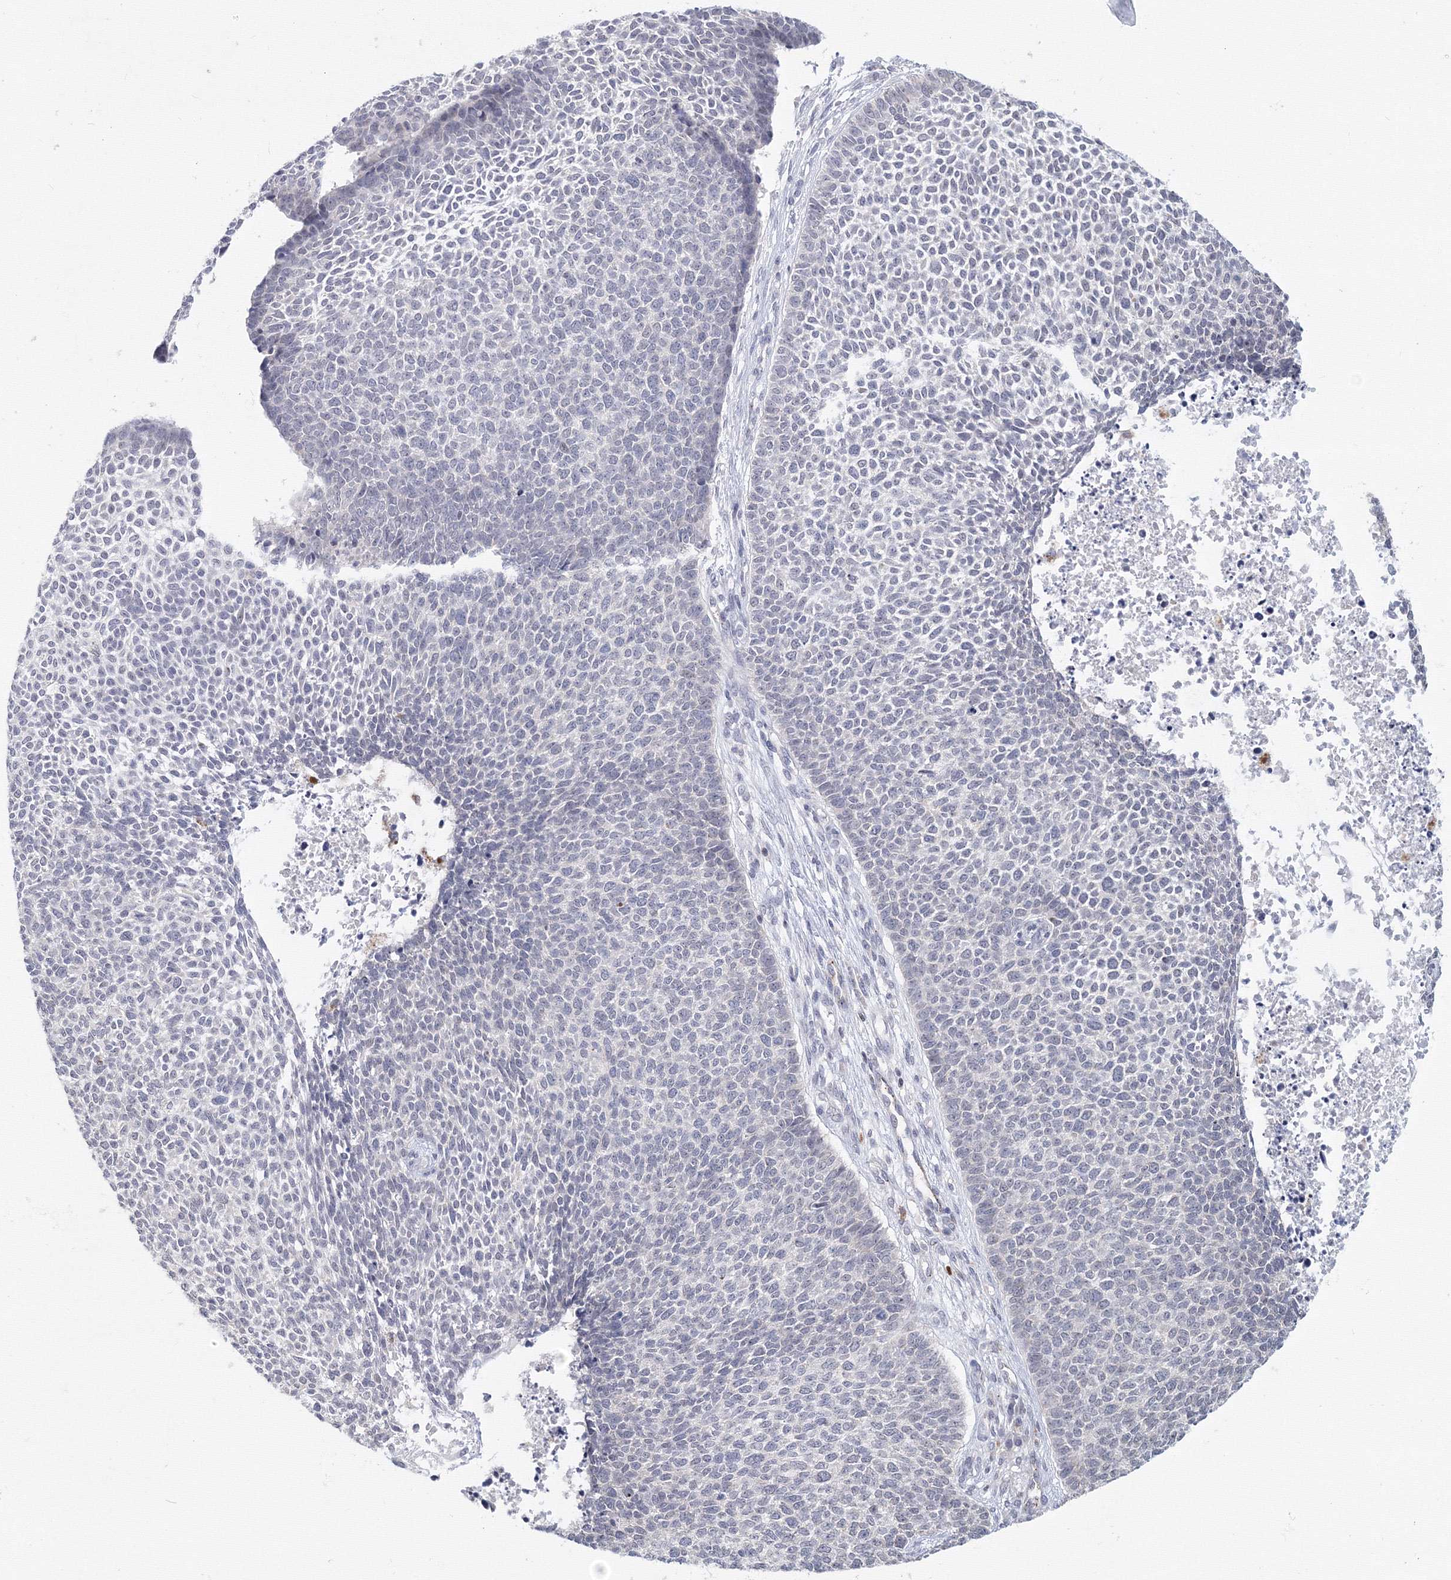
{"staining": {"intensity": "negative", "quantity": "none", "location": "none"}, "tissue": "skin cancer", "cell_type": "Tumor cells", "image_type": "cancer", "snomed": [{"axis": "morphology", "description": "Basal cell carcinoma"}, {"axis": "topography", "description": "Skin"}], "caption": "A high-resolution micrograph shows immunohistochemistry staining of skin cancer (basal cell carcinoma), which displays no significant expression in tumor cells.", "gene": "SLC7A7", "patient": {"sex": "female", "age": 84}}